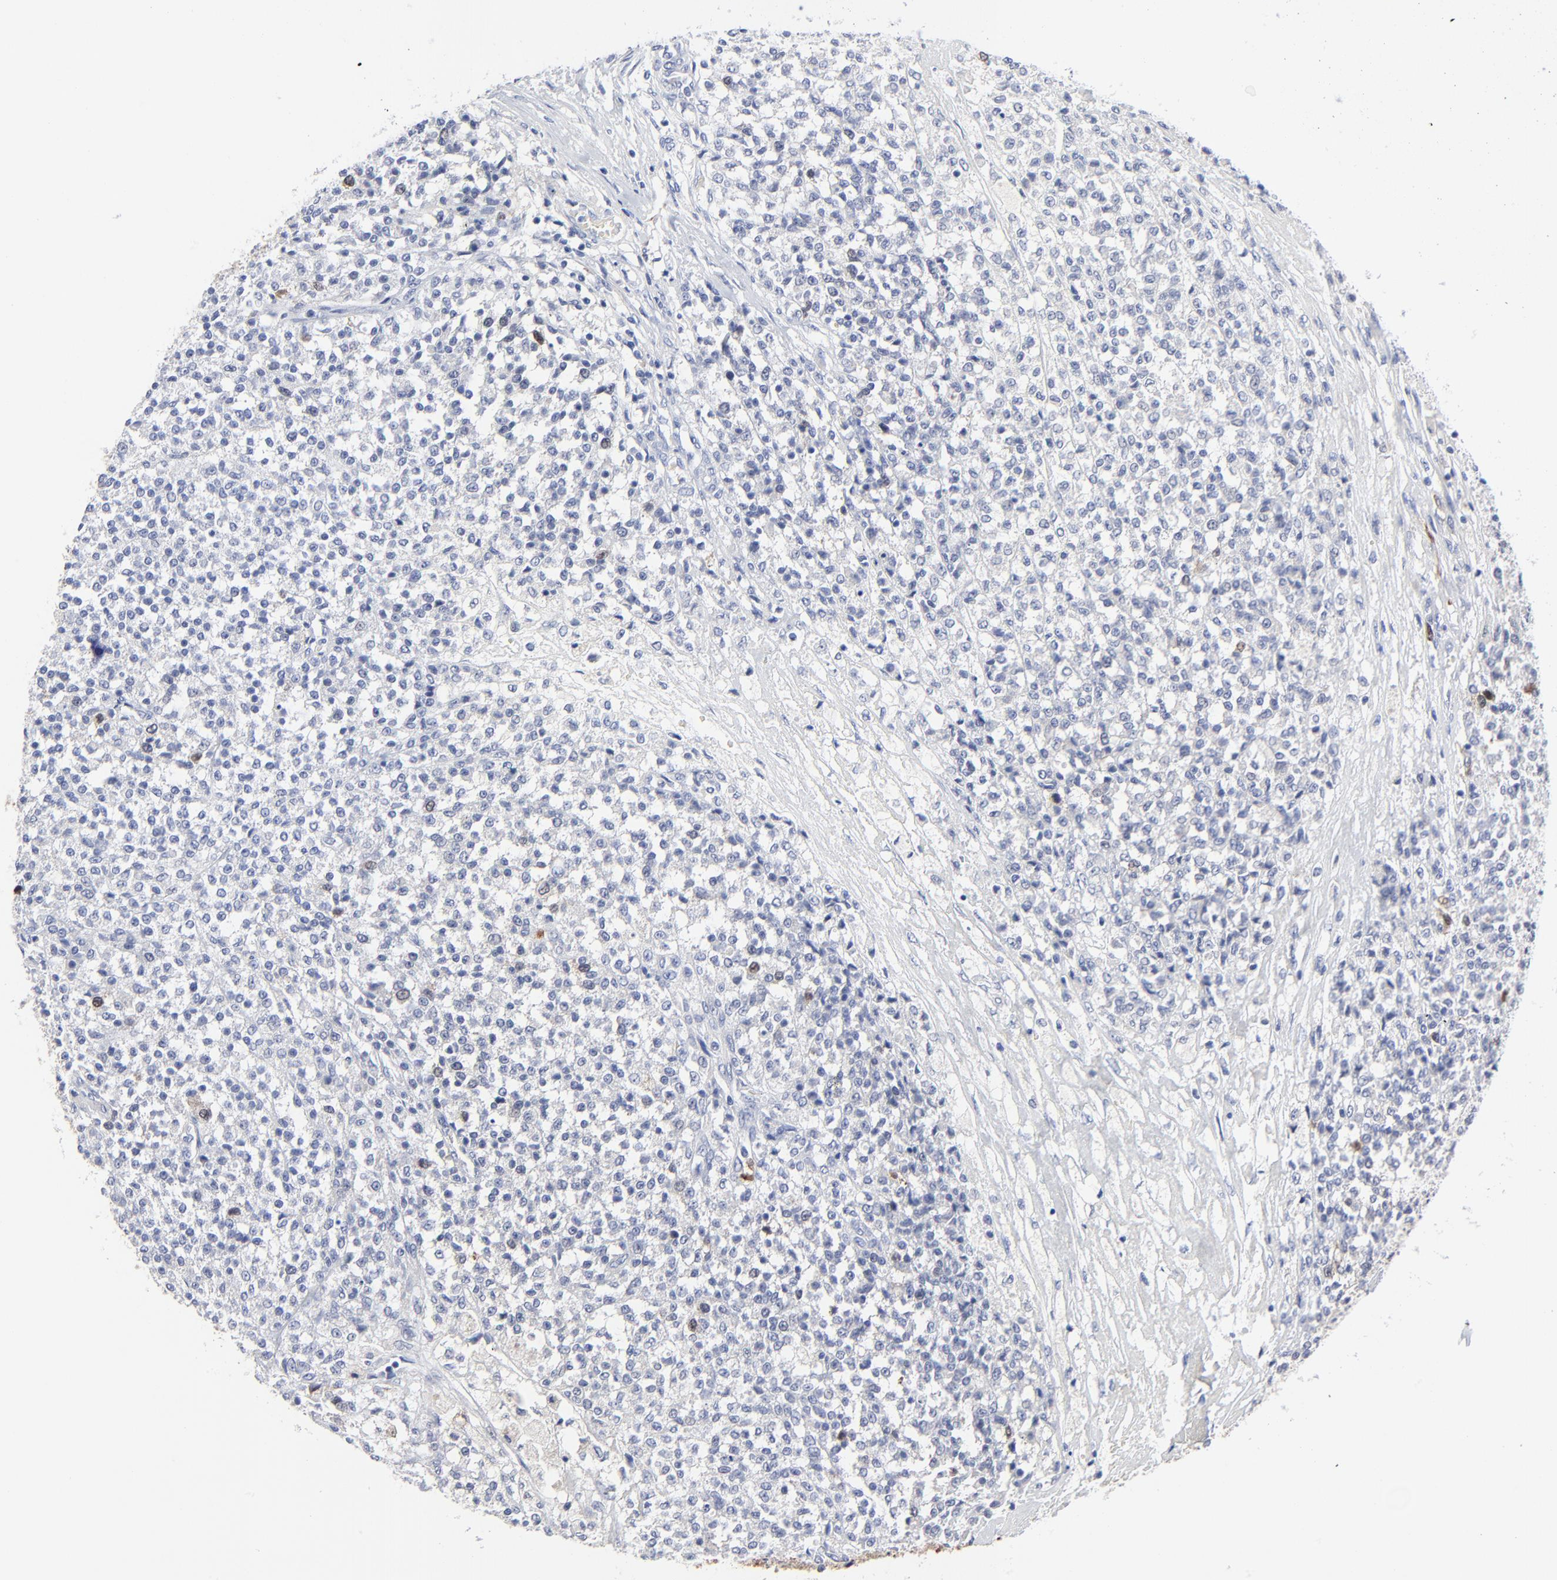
{"staining": {"intensity": "strong", "quantity": "<25%", "location": "cytoplasmic/membranous,nuclear"}, "tissue": "testis cancer", "cell_type": "Tumor cells", "image_type": "cancer", "snomed": [{"axis": "morphology", "description": "Seminoma, NOS"}, {"axis": "topography", "description": "Testis"}], "caption": "A brown stain shows strong cytoplasmic/membranous and nuclear positivity of a protein in seminoma (testis) tumor cells.", "gene": "CDK1", "patient": {"sex": "male", "age": 59}}